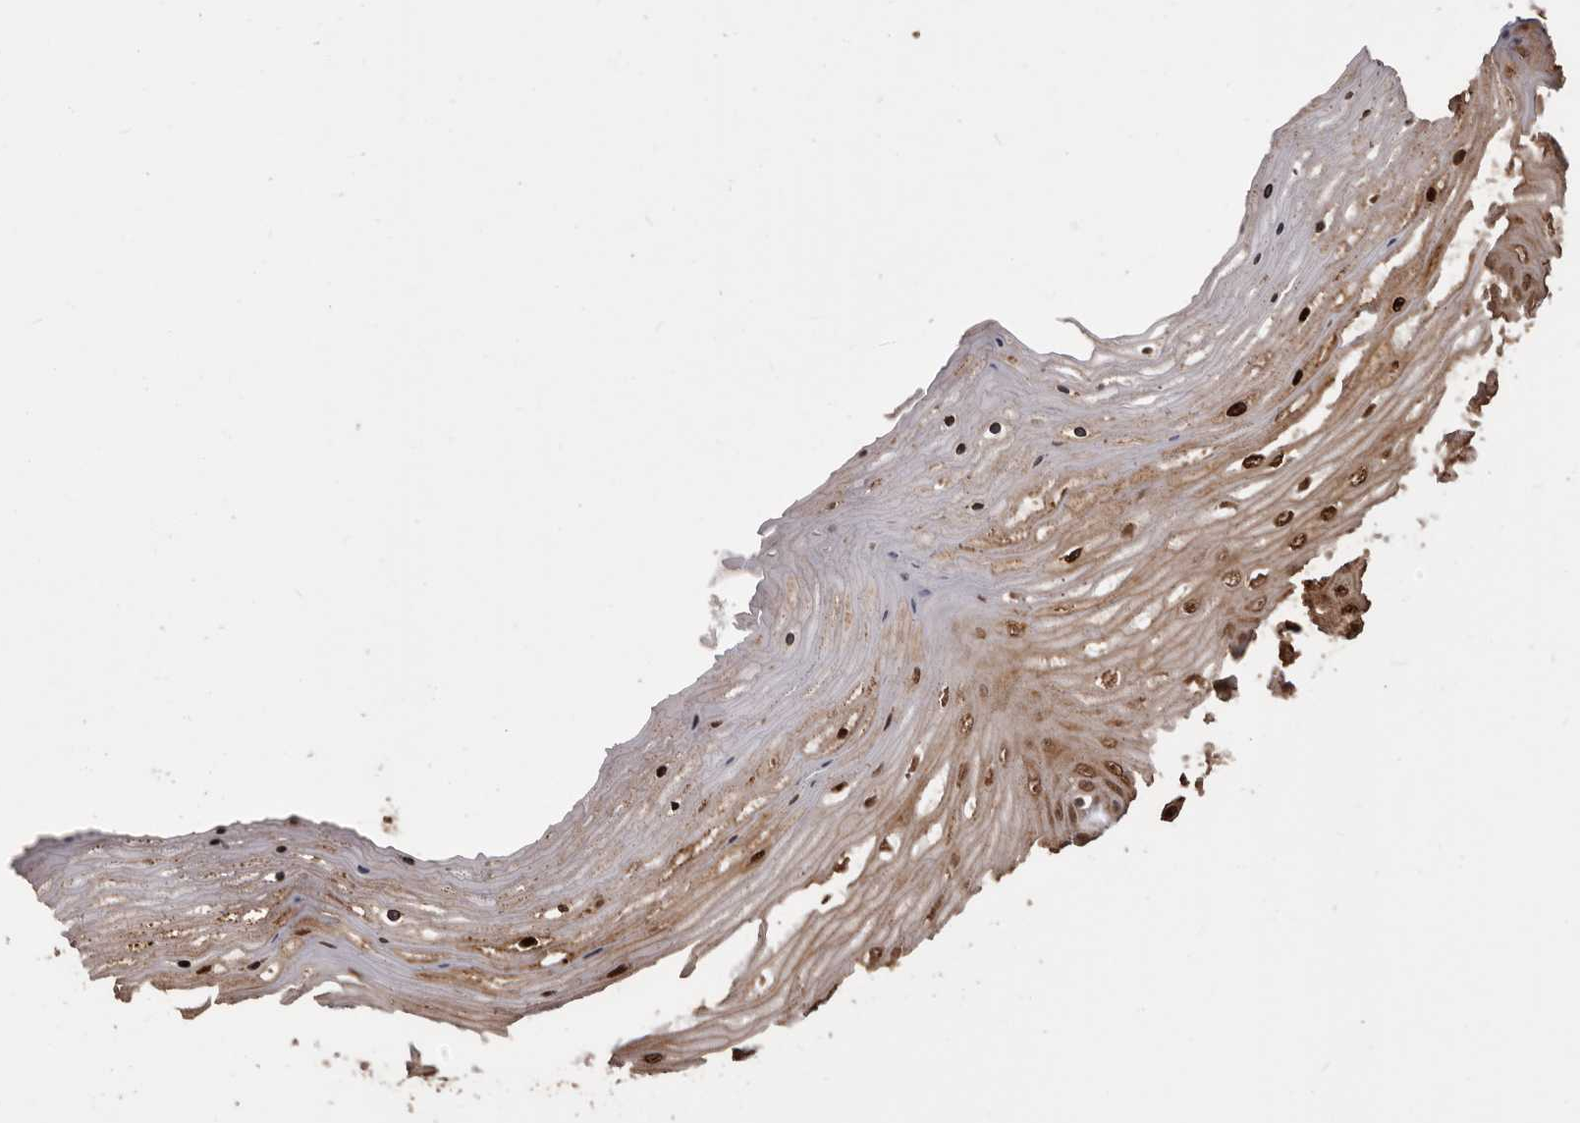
{"staining": {"intensity": "strong", "quantity": ">75%", "location": "cytoplasmic/membranous,nuclear"}, "tissue": "cervix", "cell_type": "Glandular cells", "image_type": "normal", "snomed": [{"axis": "morphology", "description": "Normal tissue, NOS"}, {"axis": "topography", "description": "Cervix"}], "caption": "Glandular cells display high levels of strong cytoplasmic/membranous,nuclear staining in approximately >75% of cells in unremarkable cervix. (DAB = brown stain, brightfield microscopy at high magnification).", "gene": "GFOD1", "patient": {"sex": "female", "age": 55}}